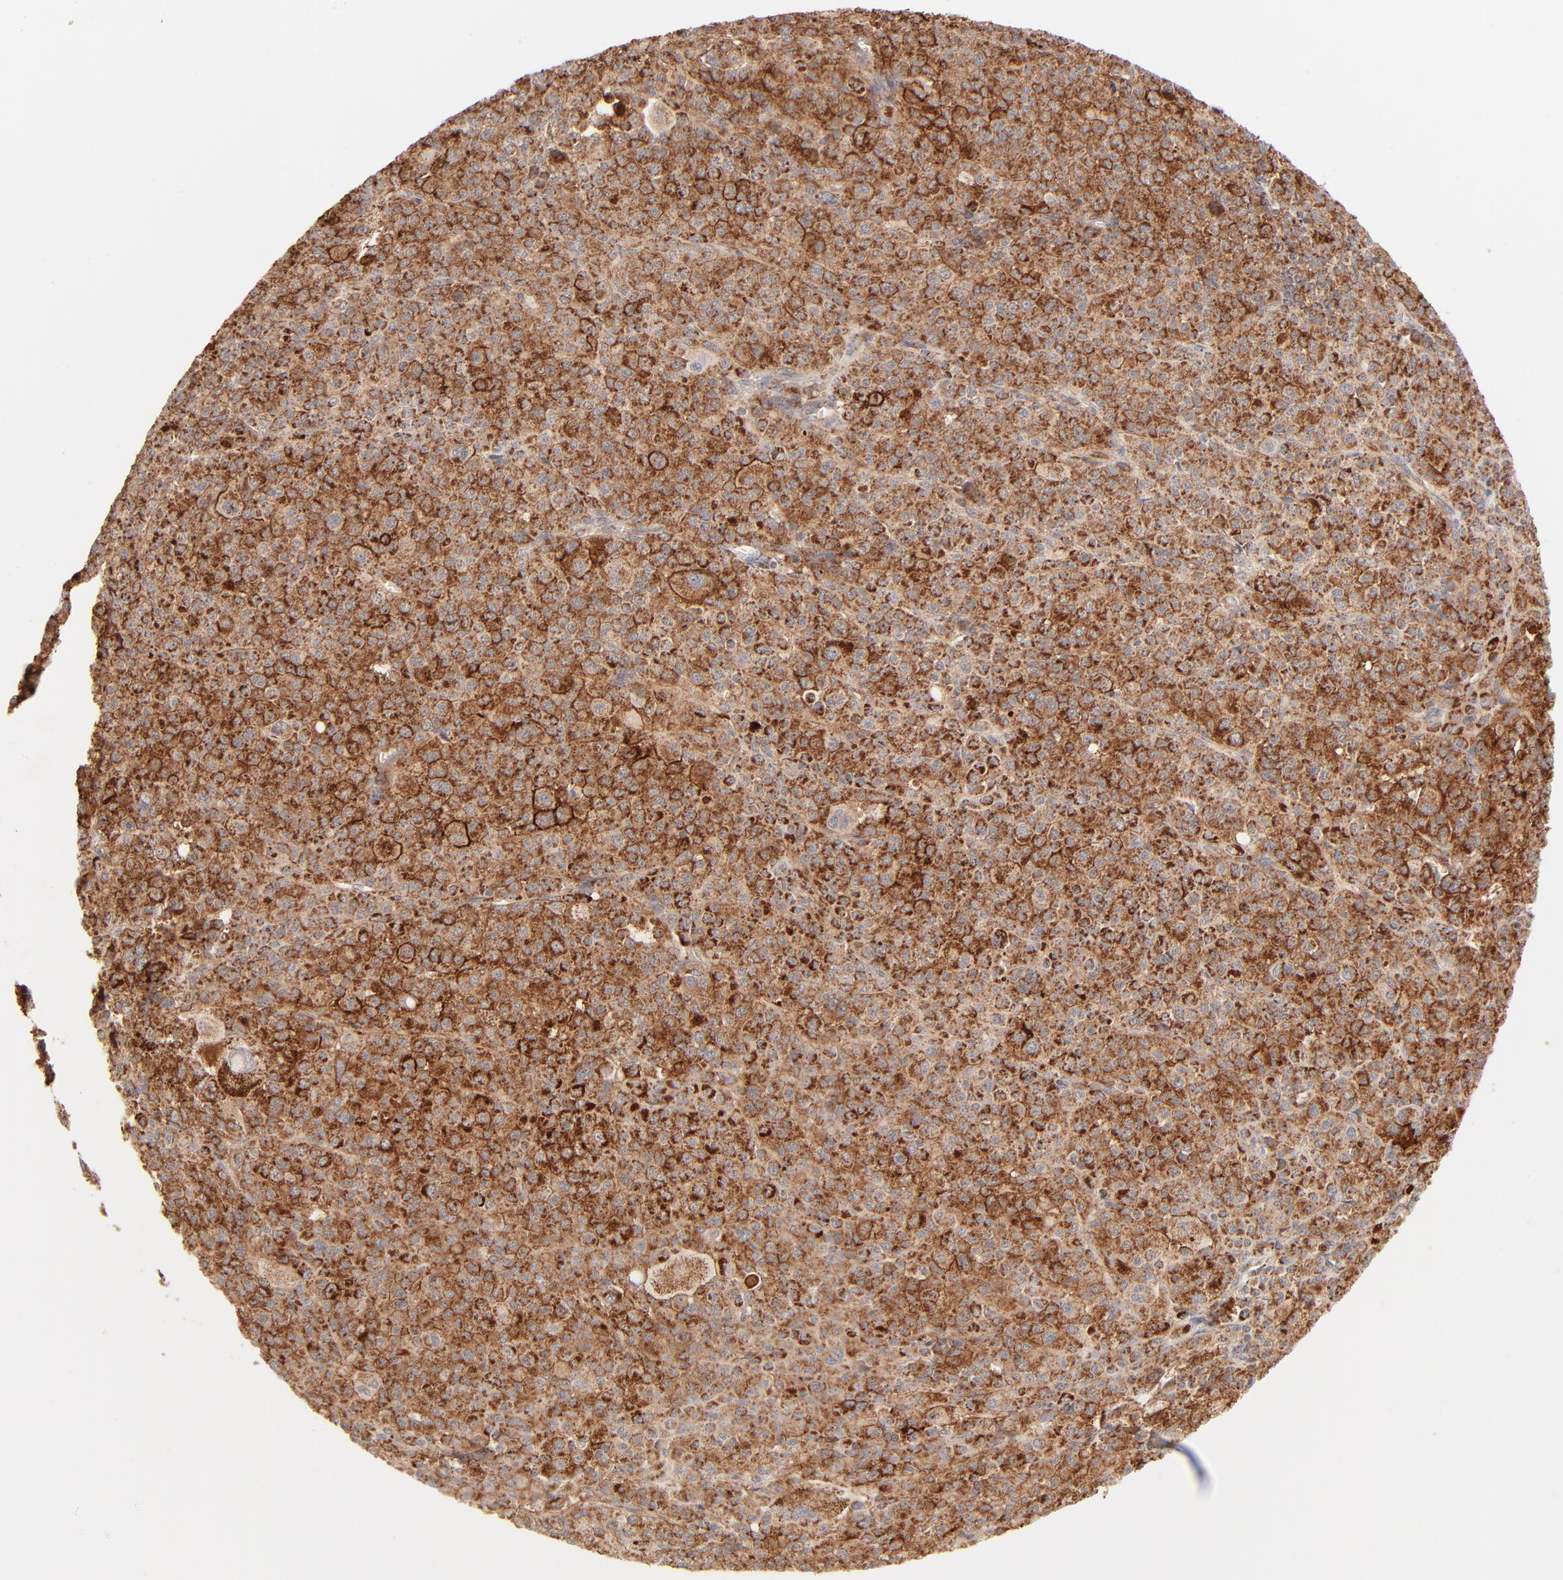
{"staining": {"intensity": "strong", "quantity": ">75%", "location": "cytoplasmic/membranous"}, "tissue": "melanoma", "cell_type": "Tumor cells", "image_type": "cancer", "snomed": [{"axis": "morphology", "description": "Malignant melanoma, Metastatic site"}, {"axis": "topography", "description": "Skin"}], "caption": "Immunohistochemical staining of human malignant melanoma (metastatic site) reveals strong cytoplasmic/membranous protein expression in about >75% of tumor cells.", "gene": "CSPG4", "patient": {"sex": "female", "age": 74}}